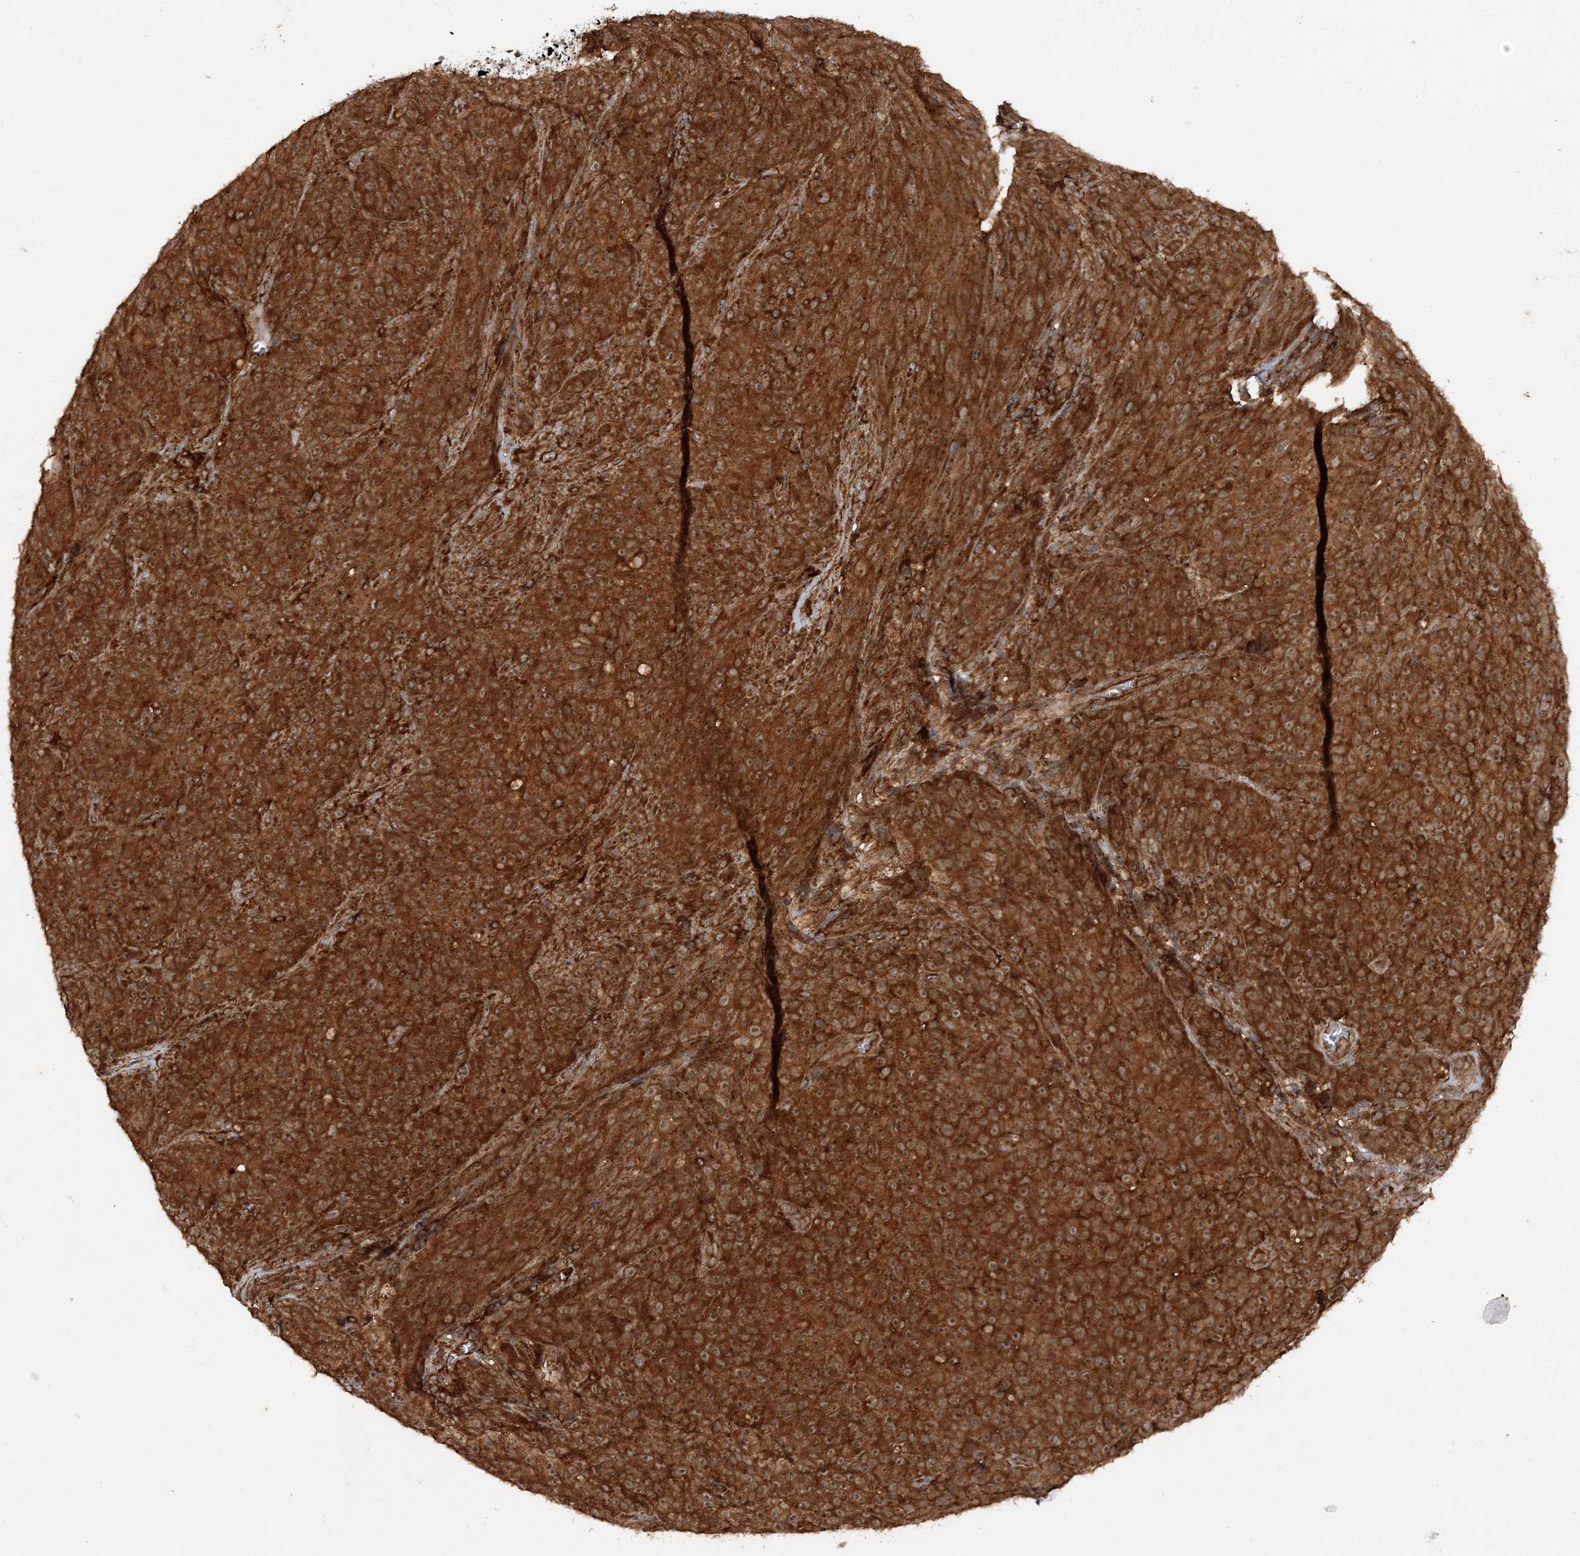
{"staining": {"intensity": "strong", "quantity": ">75%", "location": "cytoplasmic/membranous"}, "tissue": "melanoma", "cell_type": "Tumor cells", "image_type": "cancer", "snomed": [{"axis": "morphology", "description": "Malignant melanoma, NOS"}, {"axis": "topography", "description": "Skin"}], "caption": "Malignant melanoma stained with DAB immunohistochemistry displays high levels of strong cytoplasmic/membranous positivity in about >75% of tumor cells.", "gene": "WDR37", "patient": {"sex": "female", "age": 82}}